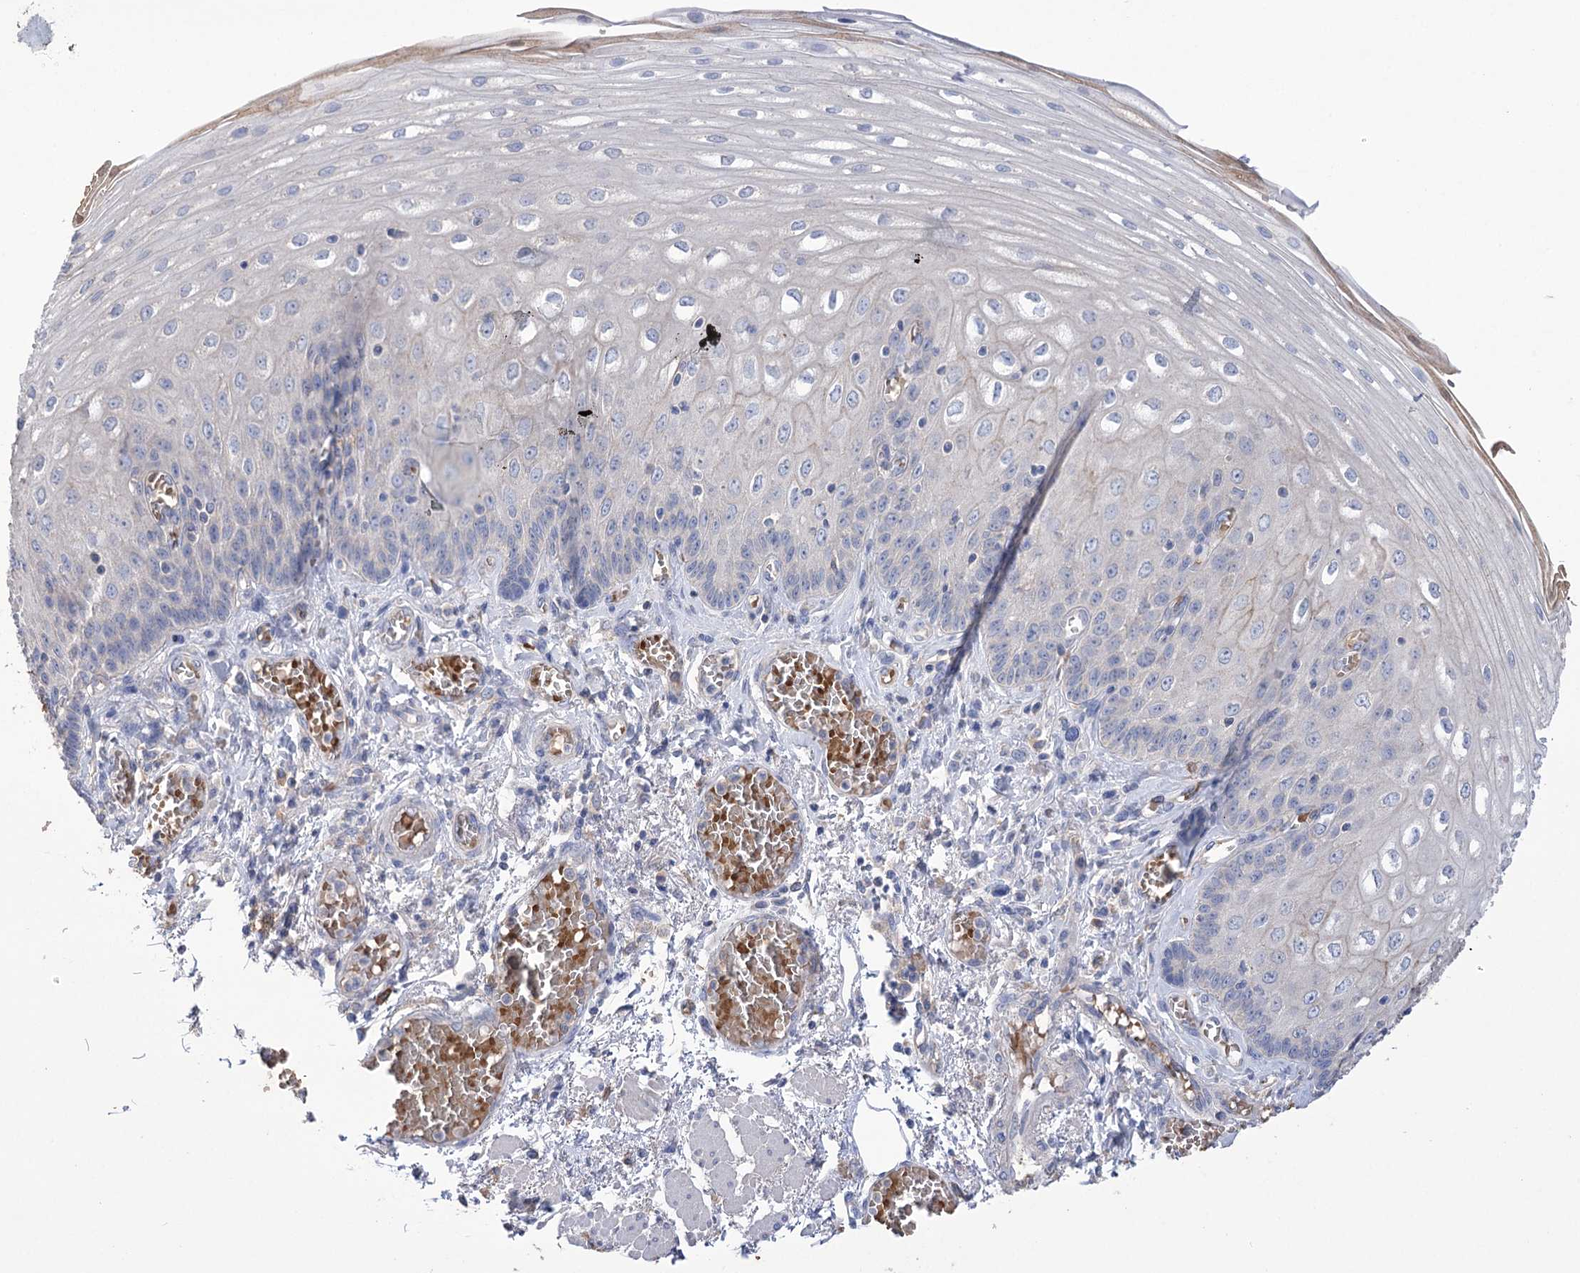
{"staining": {"intensity": "negative", "quantity": "none", "location": "none"}, "tissue": "esophagus", "cell_type": "Squamous epithelial cells", "image_type": "normal", "snomed": [{"axis": "morphology", "description": "Normal tissue, NOS"}, {"axis": "topography", "description": "Esophagus"}], "caption": "Immunohistochemistry (IHC) micrograph of benign esophagus: esophagus stained with DAB (3,3'-diaminobenzidine) reveals no significant protein staining in squamous epithelial cells.", "gene": "PRSS53", "patient": {"sex": "male", "age": 81}}